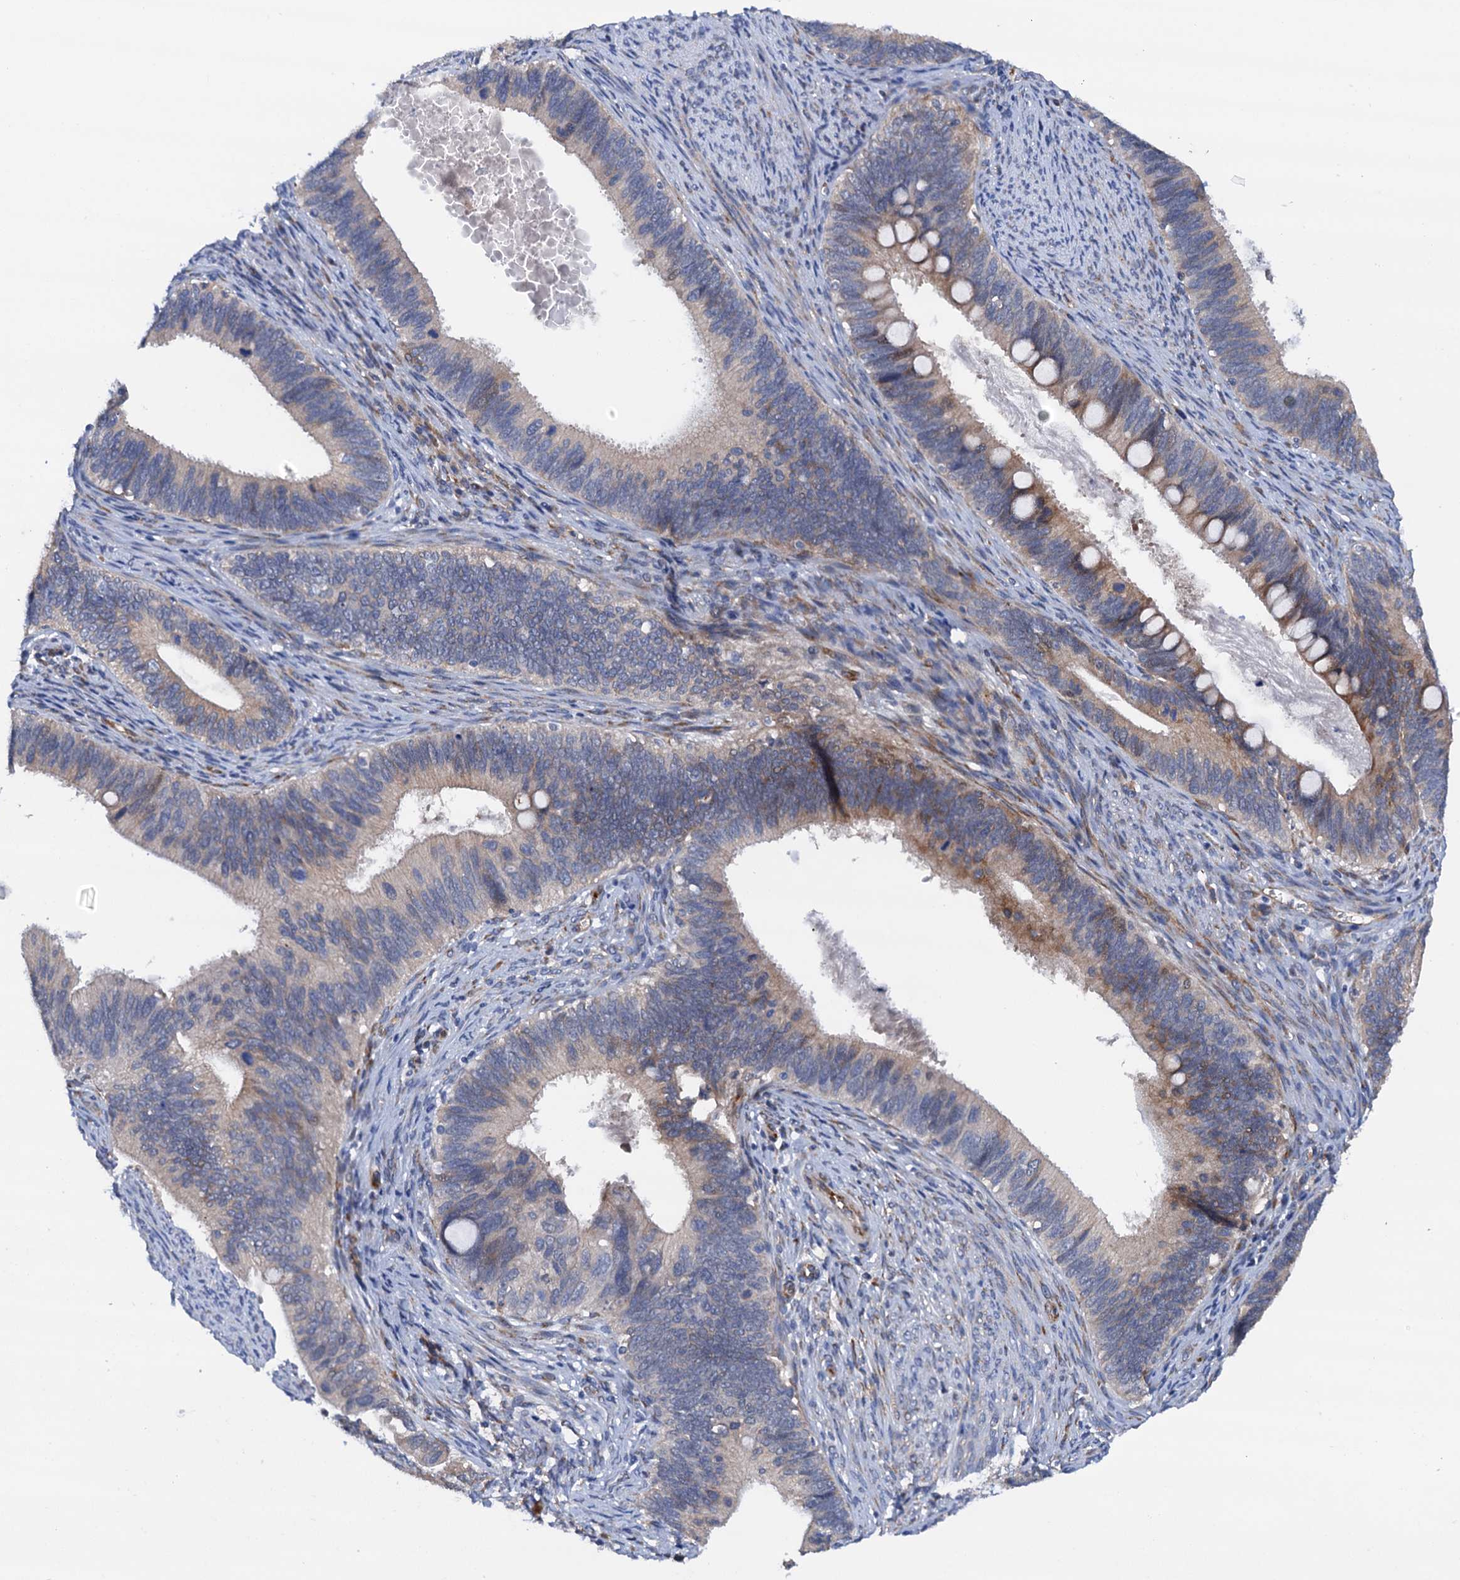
{"staining": {"intensity": "weak", "quantity": "25%-75%", "location": "cytoplasmic/membranous"}, "tissue": "cervical cancer", "cell_type": "Tumor cells", "image_type": "cancer", "snomed": [{"axis": "morphology", "description": "Adenocarcinoma, NOS"}, {"axis": "topography", "description": "Cervix"}], "caption": "There is low levels of weak cytoplasmic/membranous expression in tumor cells of adenocarcinoma (cervical), as demonstrated by immunohistochemical staining (brown color).", "gene": "RASSF9", "patient": {"sex": "female", "age": 42}}